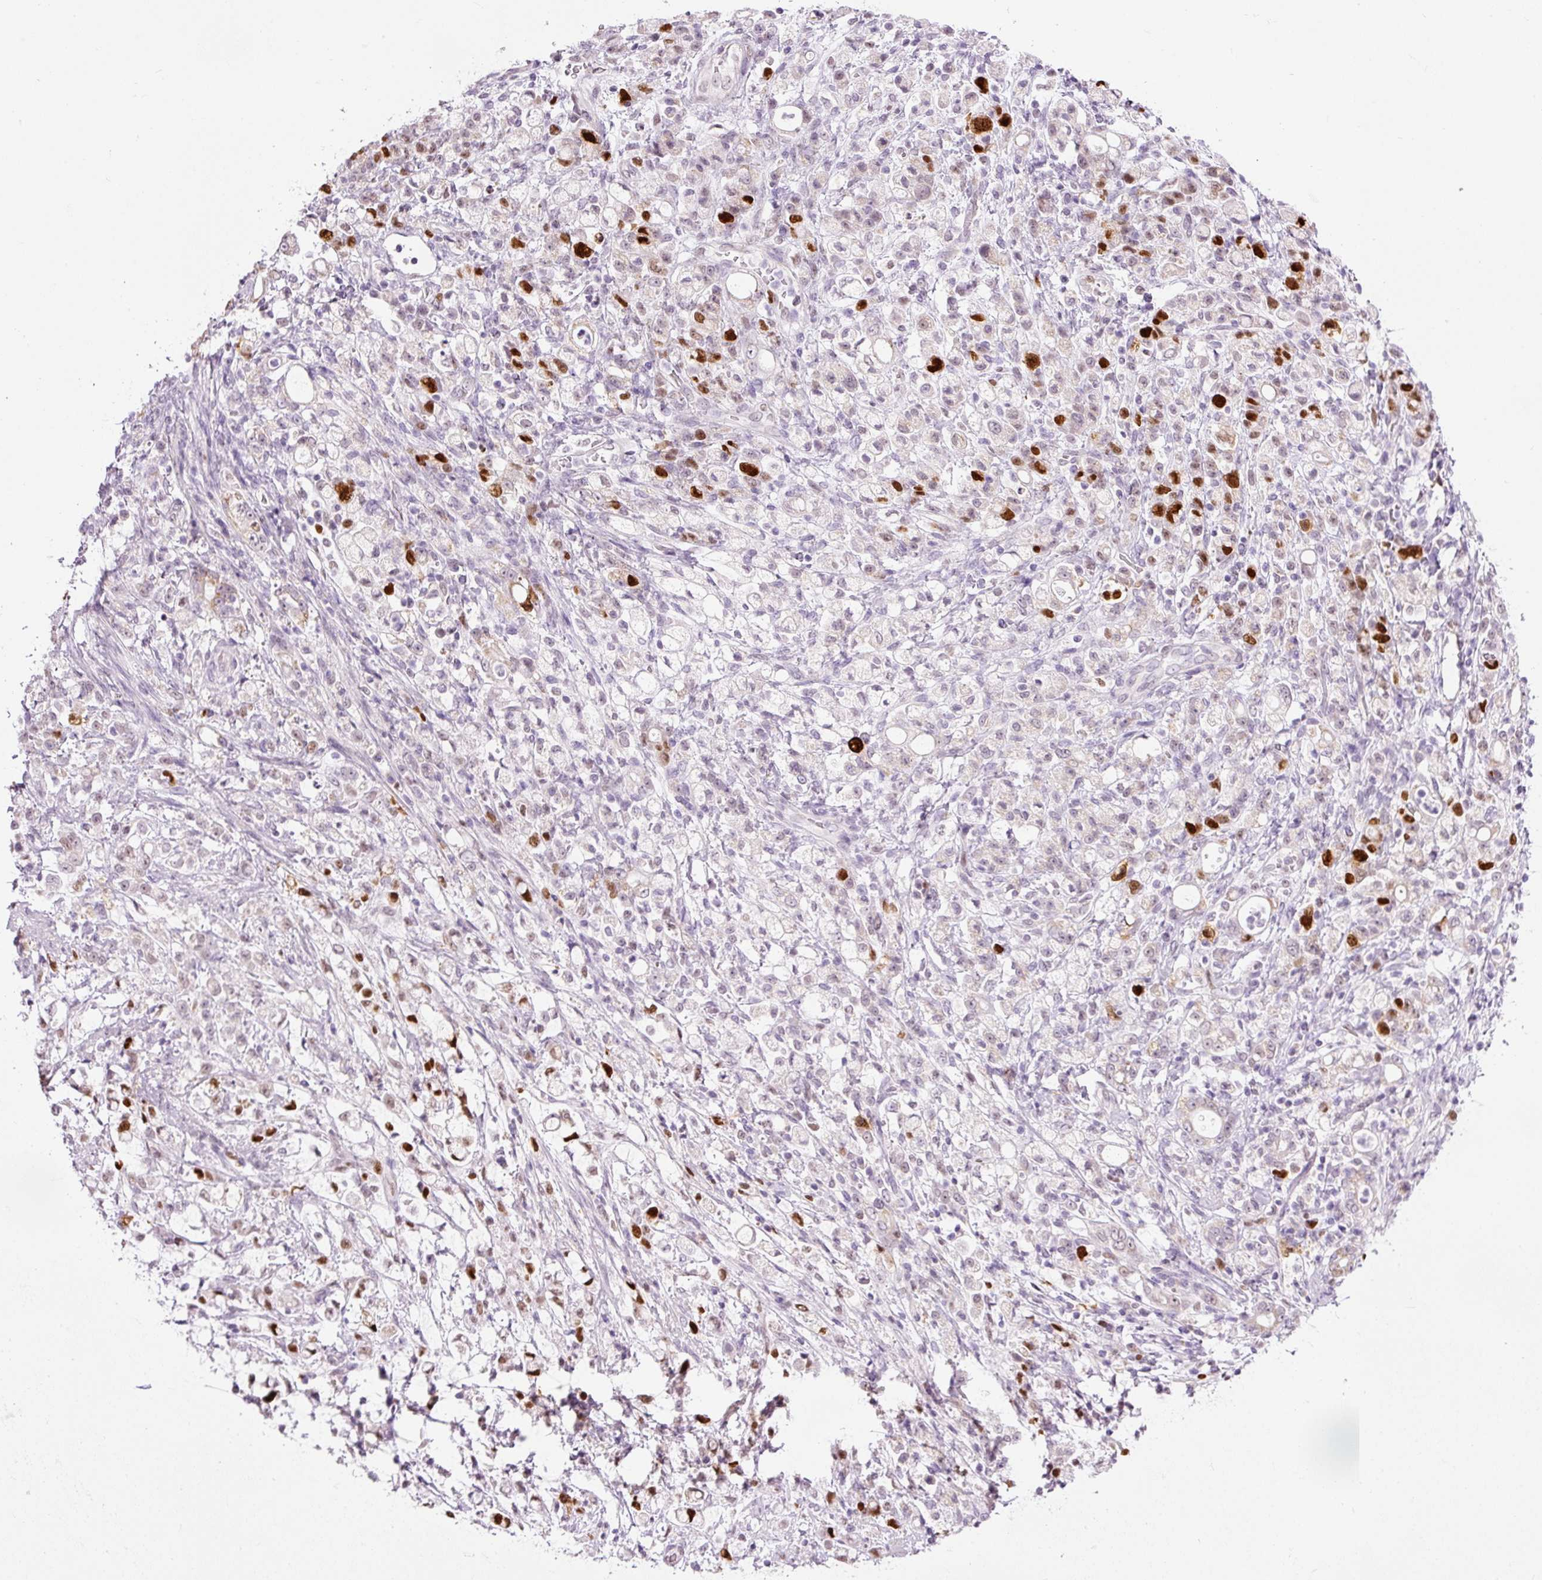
{"staining": {"intensity": "strong", "quantity": "<25%", "location": "nuclear"}, "tissue": "stomach cancer", "cell_type": "Tumor cells", "image_type": "cancer", "snomed": [{"axis": "morphology", "description": "Adenocarcinoma, NOS"}, {"axis": "topography", "description": "Stomach"}], "caption": "A high-resolution photomicrograph shows immunohistochemistry (IHC) staining of adenocarcinoma (stomach), which shows strong nuclear expression in approximately <25% of tumor cells.", "gene": "KPNA2", "patient": {"sex": "female", "age": 60}}